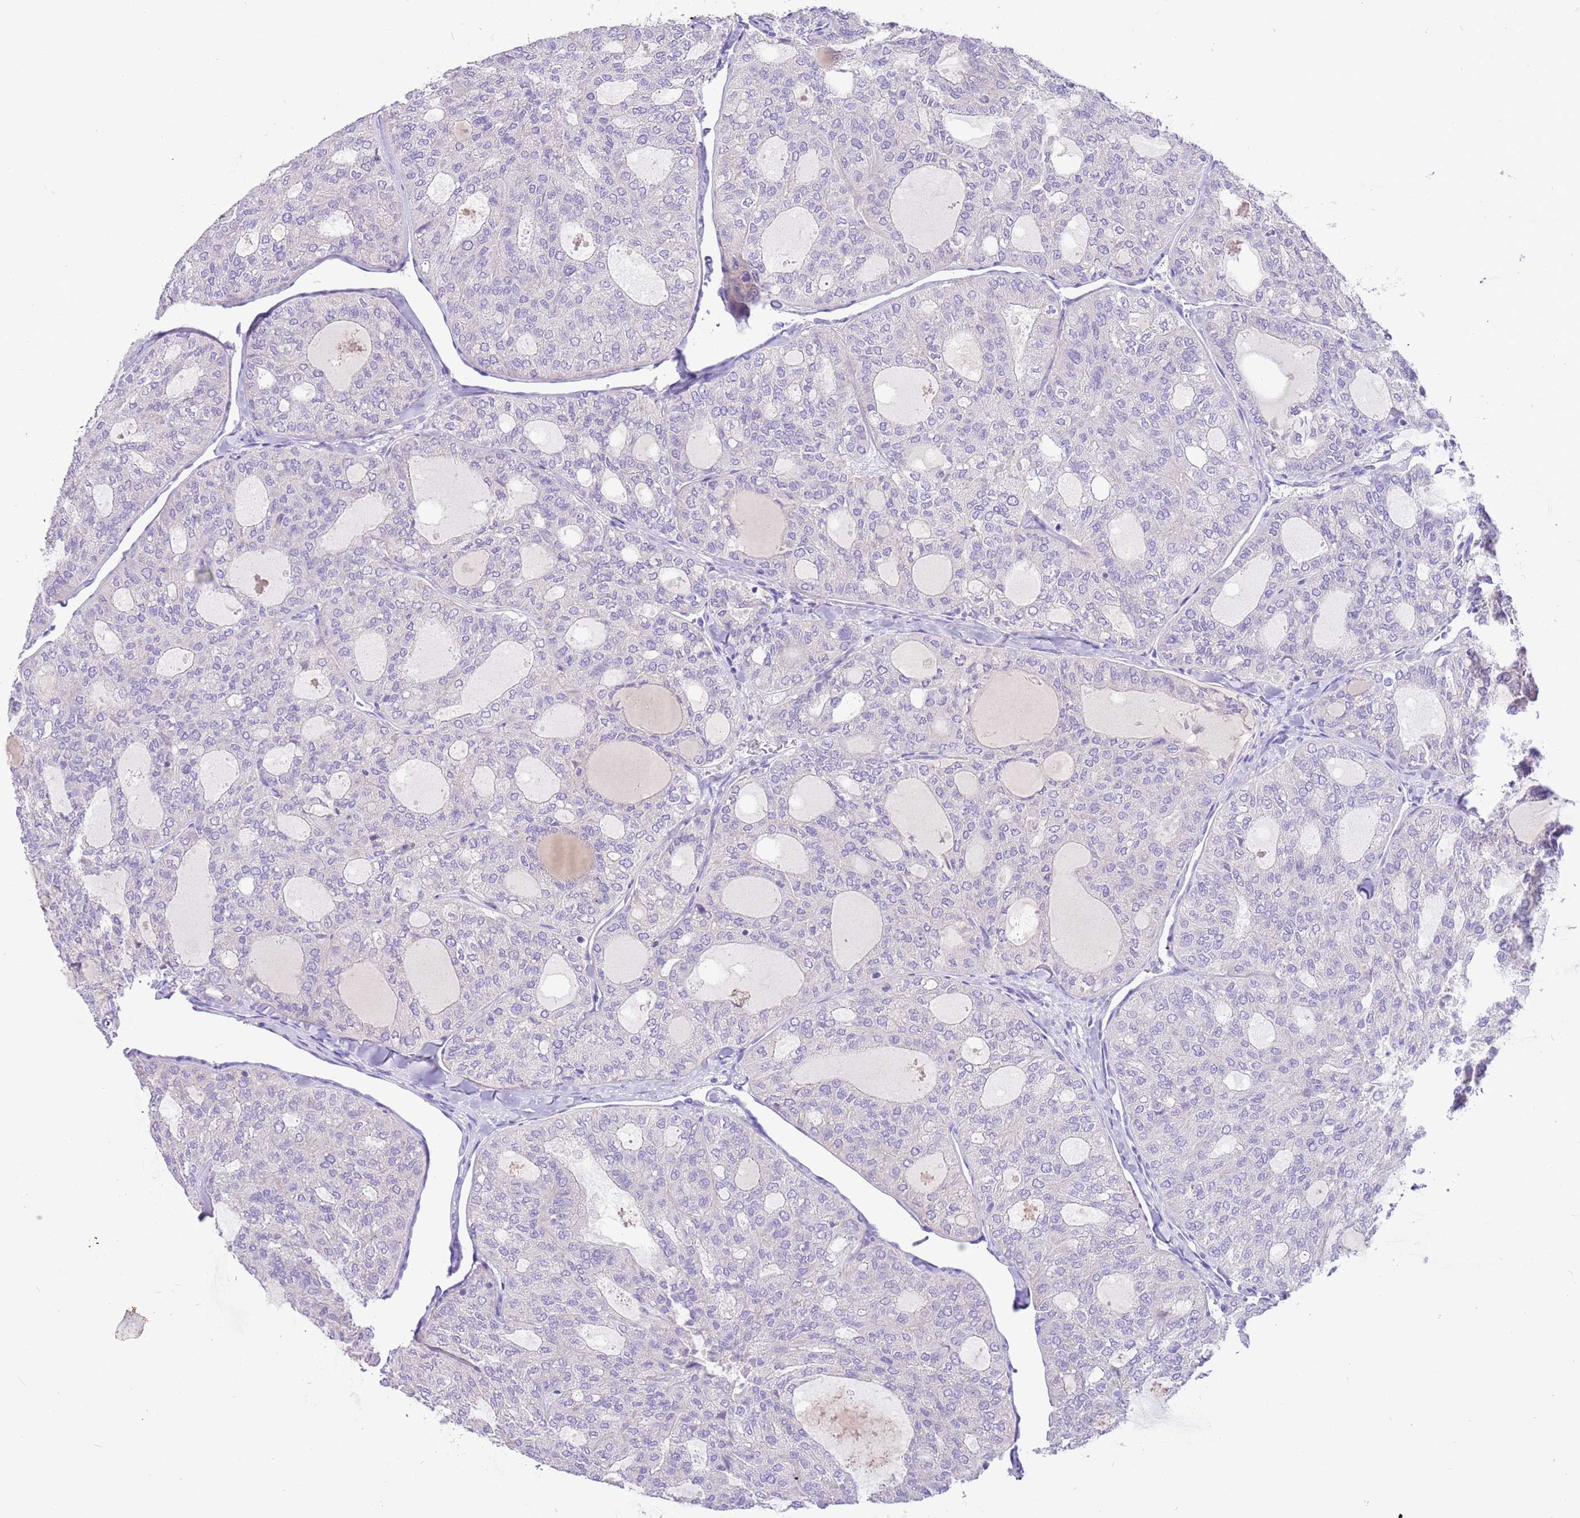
{"staining": {"intensity": "negative", "quantity": "none", "location": "none"}, "tissue": "thyroid cancer", "cell_type": "Tumor cells", "image_type": "cancer", "snomed": [{"axis": "morphology", "description": "Follicular adenoma carcinoma, NOS"}, {"axis": "topography", "description": "Thyroid gland"}], "caption": "Immunohistochemical staining of thyroid follicular adenoma carcinoma reveals no significant expression in tumor cells.", "gene": "R3HDM4", "patient": {"sex": "male", "age": 75}}